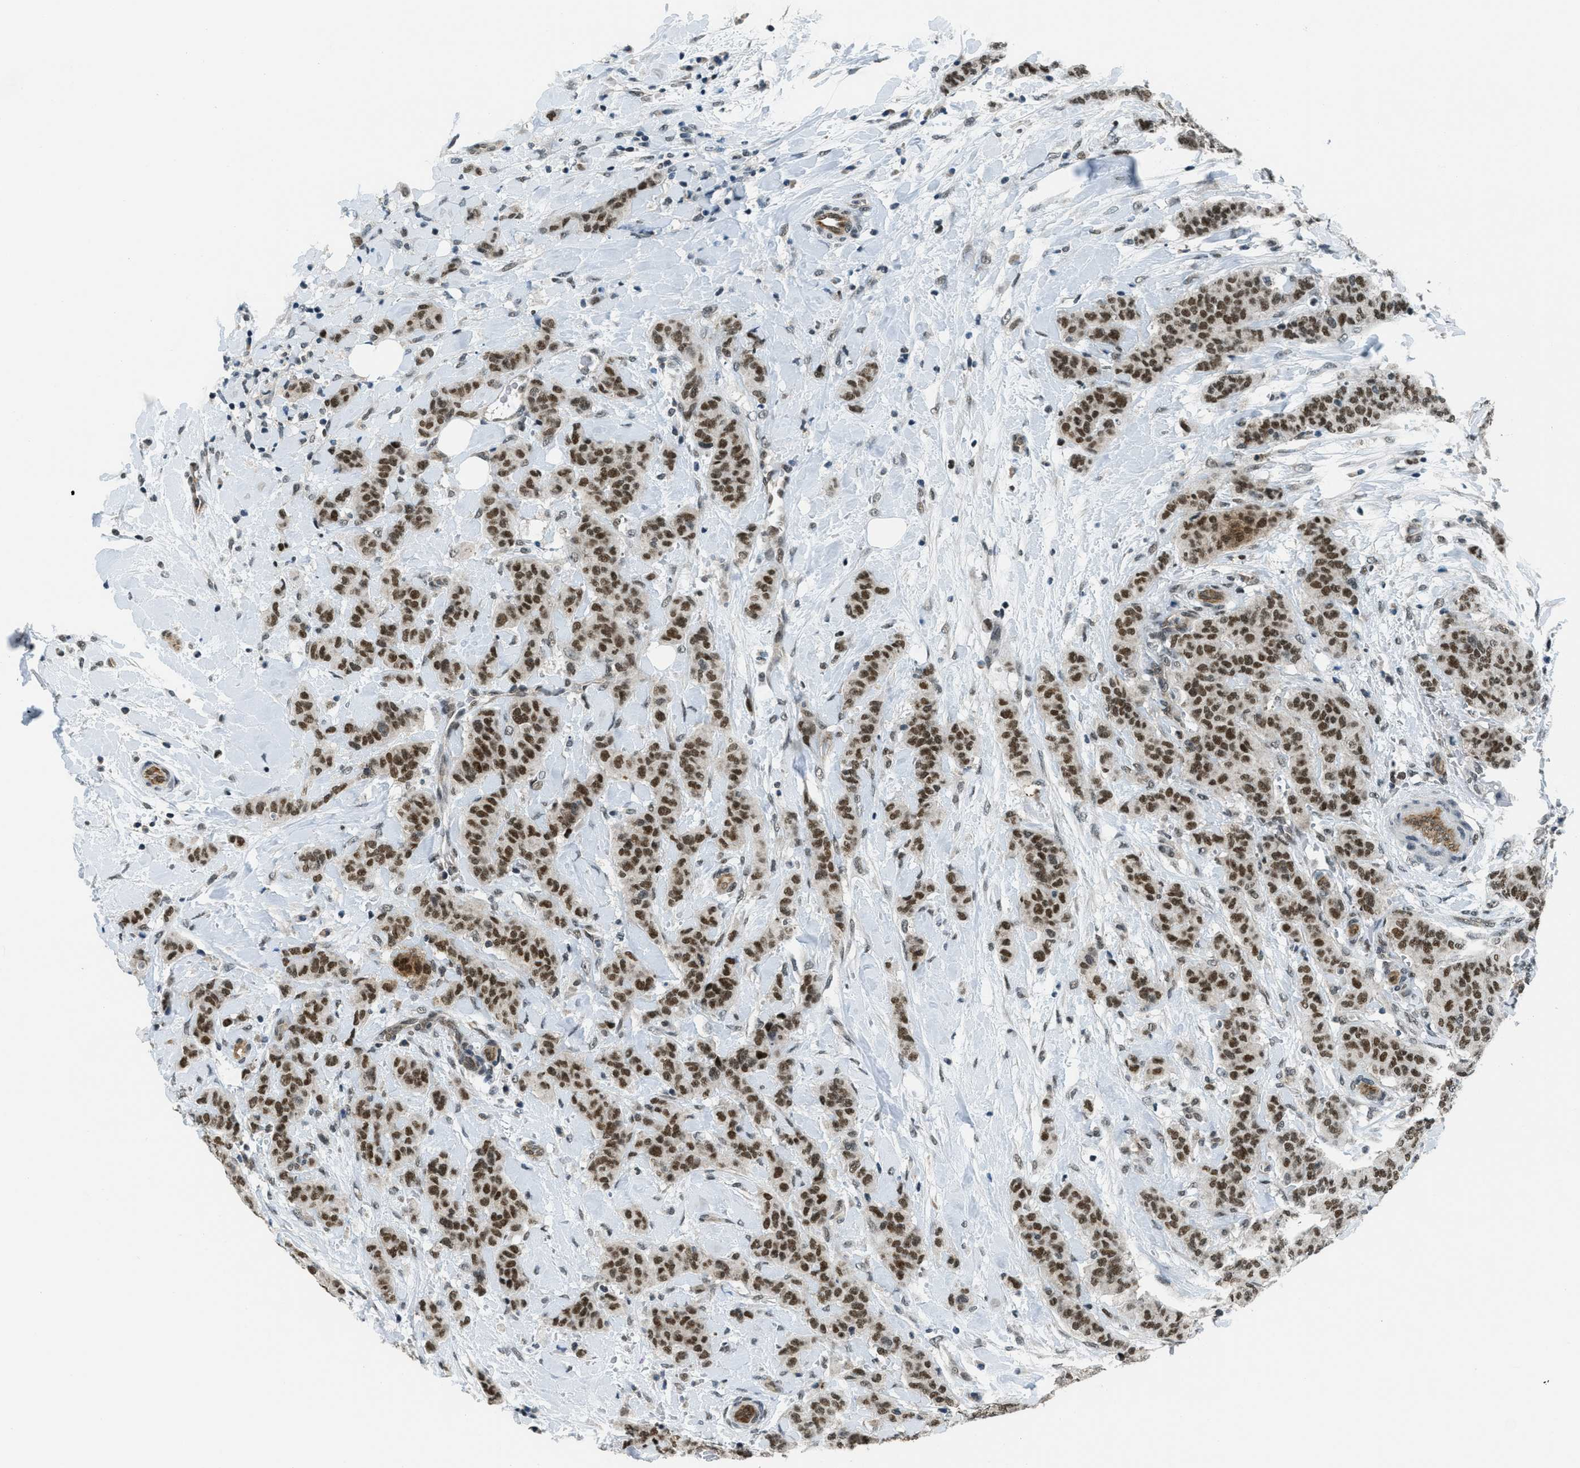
{"staining": {"intensity": "moderate", "quantity": ">75%", "location": "nuclear"}, "tissue": "breast cancer", "cell_type": "Tumor cells", "image_type": "cancer", "snomed": [{"axis": "morphology", "description": "Normal tissue, NOS"}, {"axis": "morphology", "description": "Duct carcinoma"}, {"axis": "topography", "description": "Breast"}], "caption": "Protein expression analysis of human breast cancer (intraductal carcinoma) reveals moderate nuclear positivity in about >75% of tumor cells.", "gene": "KLF6", "patient": {"sex": "female", "age": 40}}